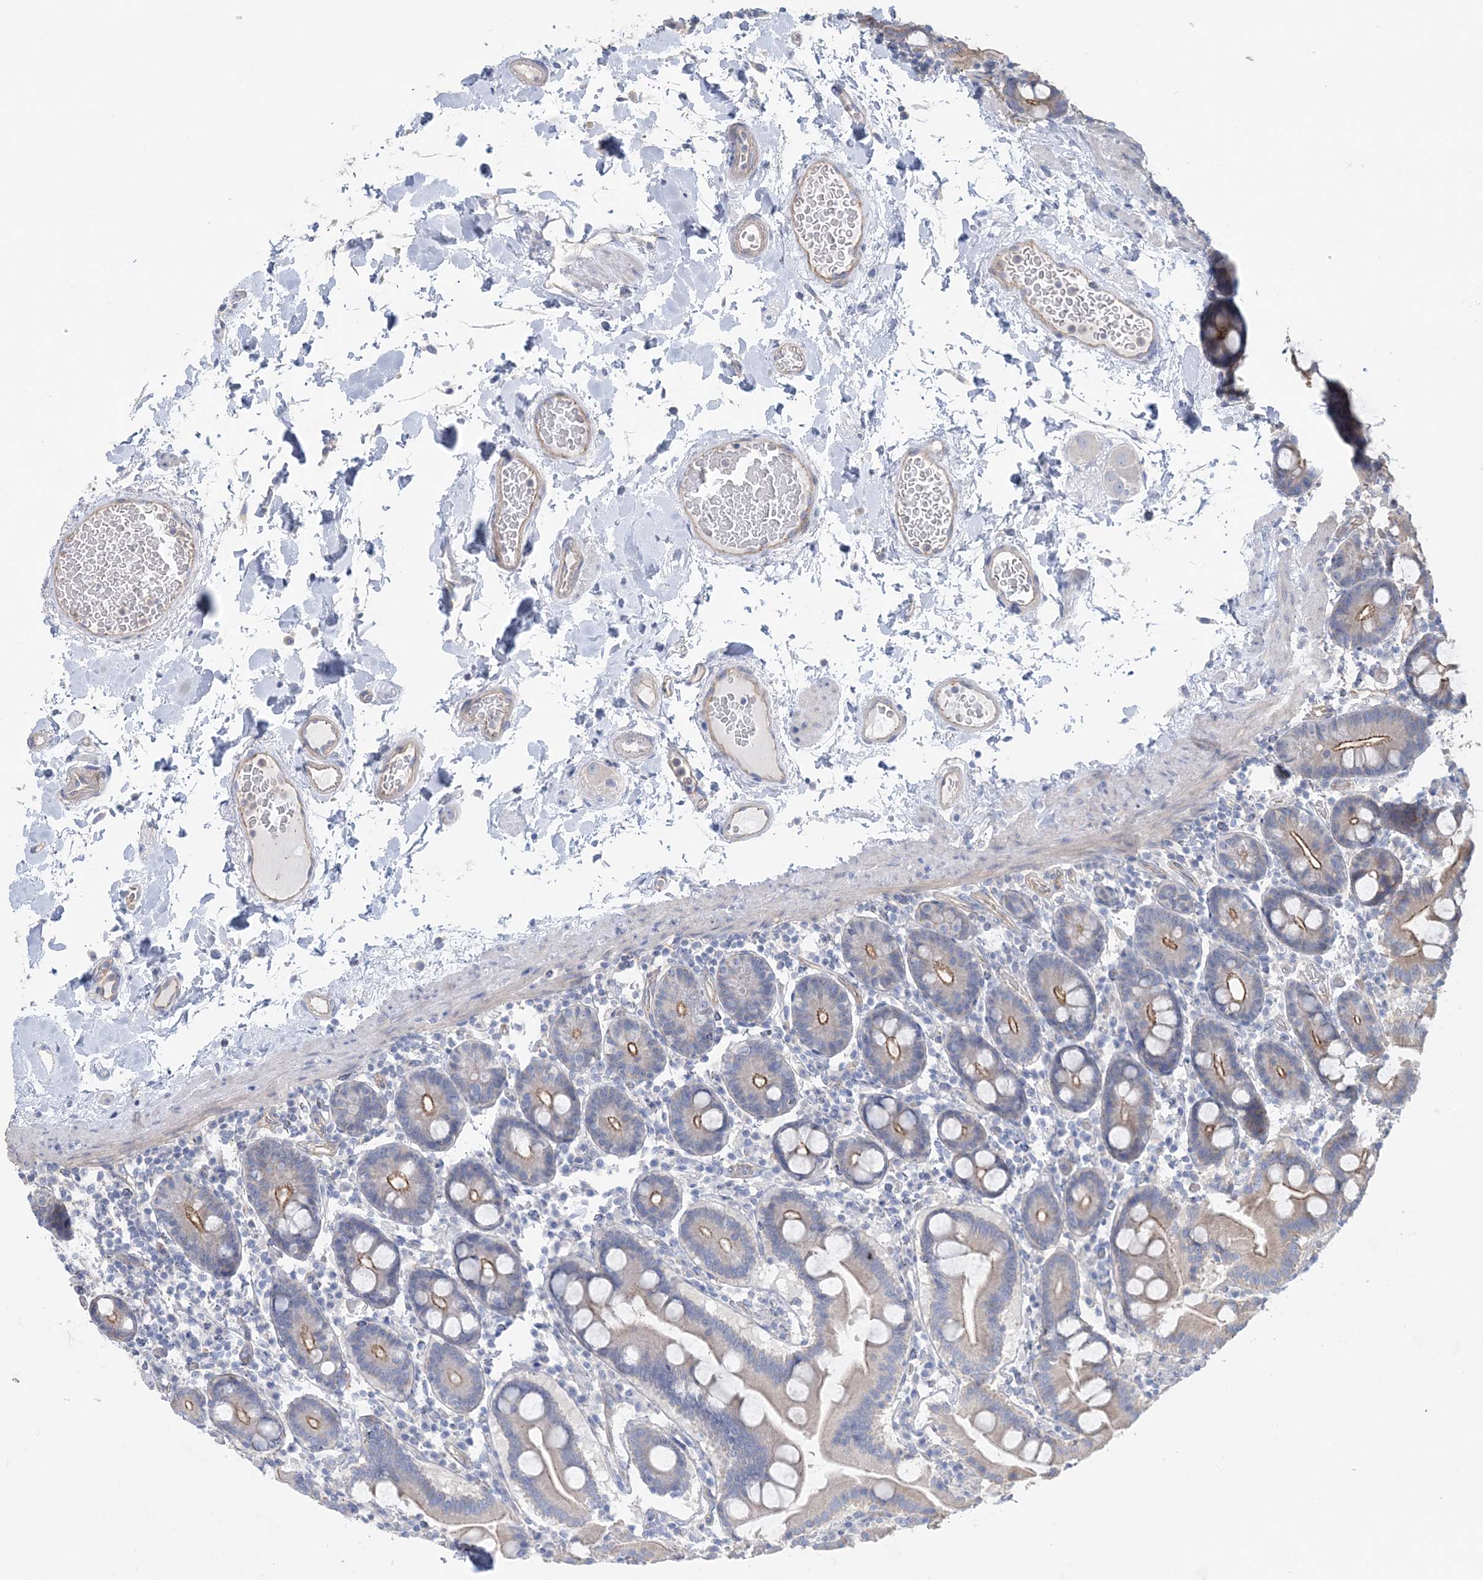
{"staining": {"intensity": "moderate", "quantity": "25%-75%", "location": "cytoplasmic/membranous"}, "tissue": "duodenum", "cell_type": "Glandular cells", "image_type": "normal", "snomed": [{"axis": "morphology", "description": "Normal tissue, NOS"}, {"axis": "topography", "description": "Duodenum"}], "caption": "Moderate cytoplasmic/membranous staining for a protein is present in about 25%-75% of glandular cells of unremarkable duodenum using IHC.", "gene": "PIGC", "patient": {"sex": "male", "age": 55}}